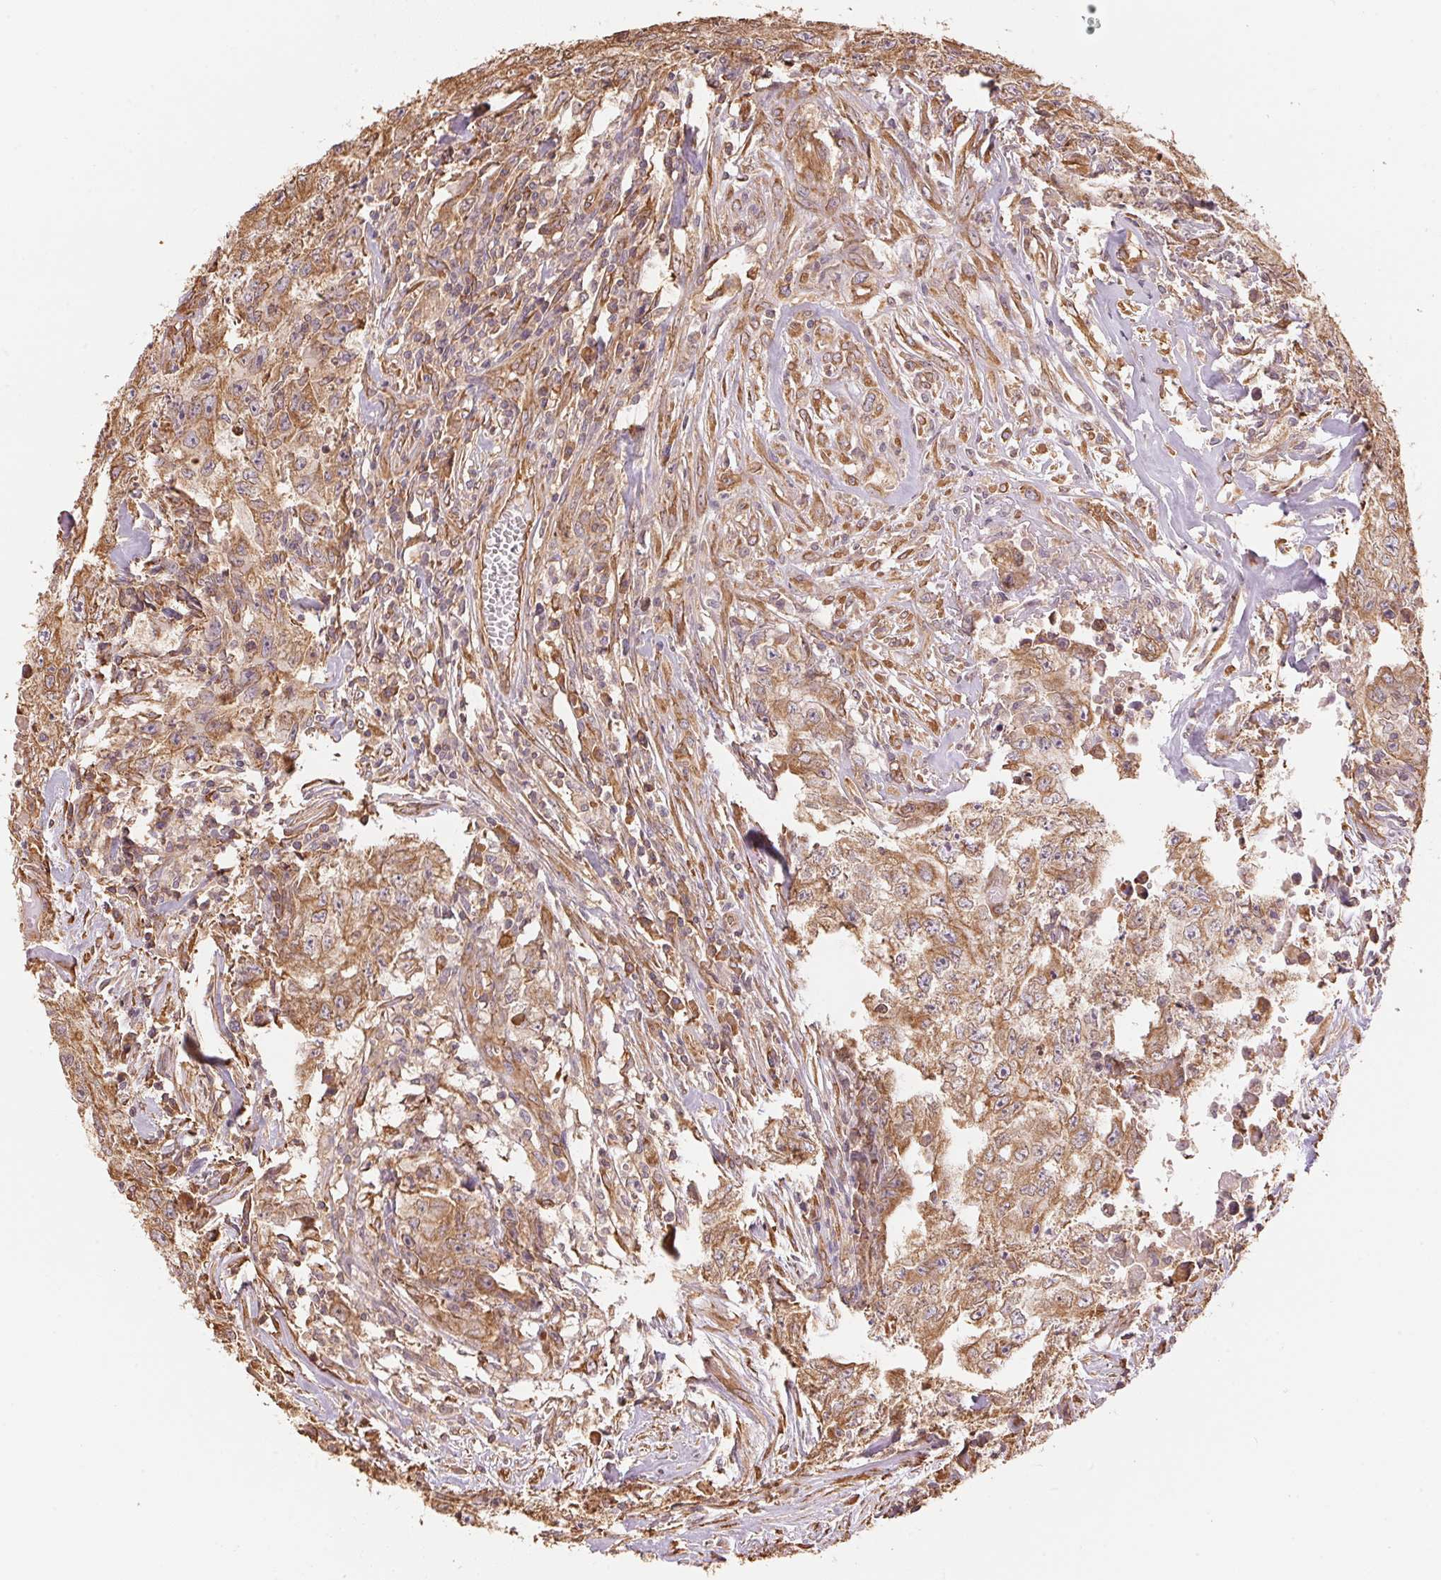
{"staining": {"intensity": "moderate", "quantity": "25%-75%", "location": "cytoplasmic/membranous"}, "tissue": "testis cancer", "cell_type": "Tumor cells", "image_type": "cancer", "snomed": [{"axis": "morphology", "description": "Carcinoma, Embryonal, NOS"}, {"axis": "morphology", "description": "Teratoma, malignant, NOS"}, {"axis": "topography", "description": "Testis"}], "caption": "Immunohistochemical staining of testis cancer (embryonal carcinoma) shows moderate cytoplasmic/membranous protein expression in about 25%-75% of tumor cells. (DAB IHC, brown staining for protein, blue staining for nuclei).", "gene": "C6orf163", "patient": {"sex": "male", "age": 24}}